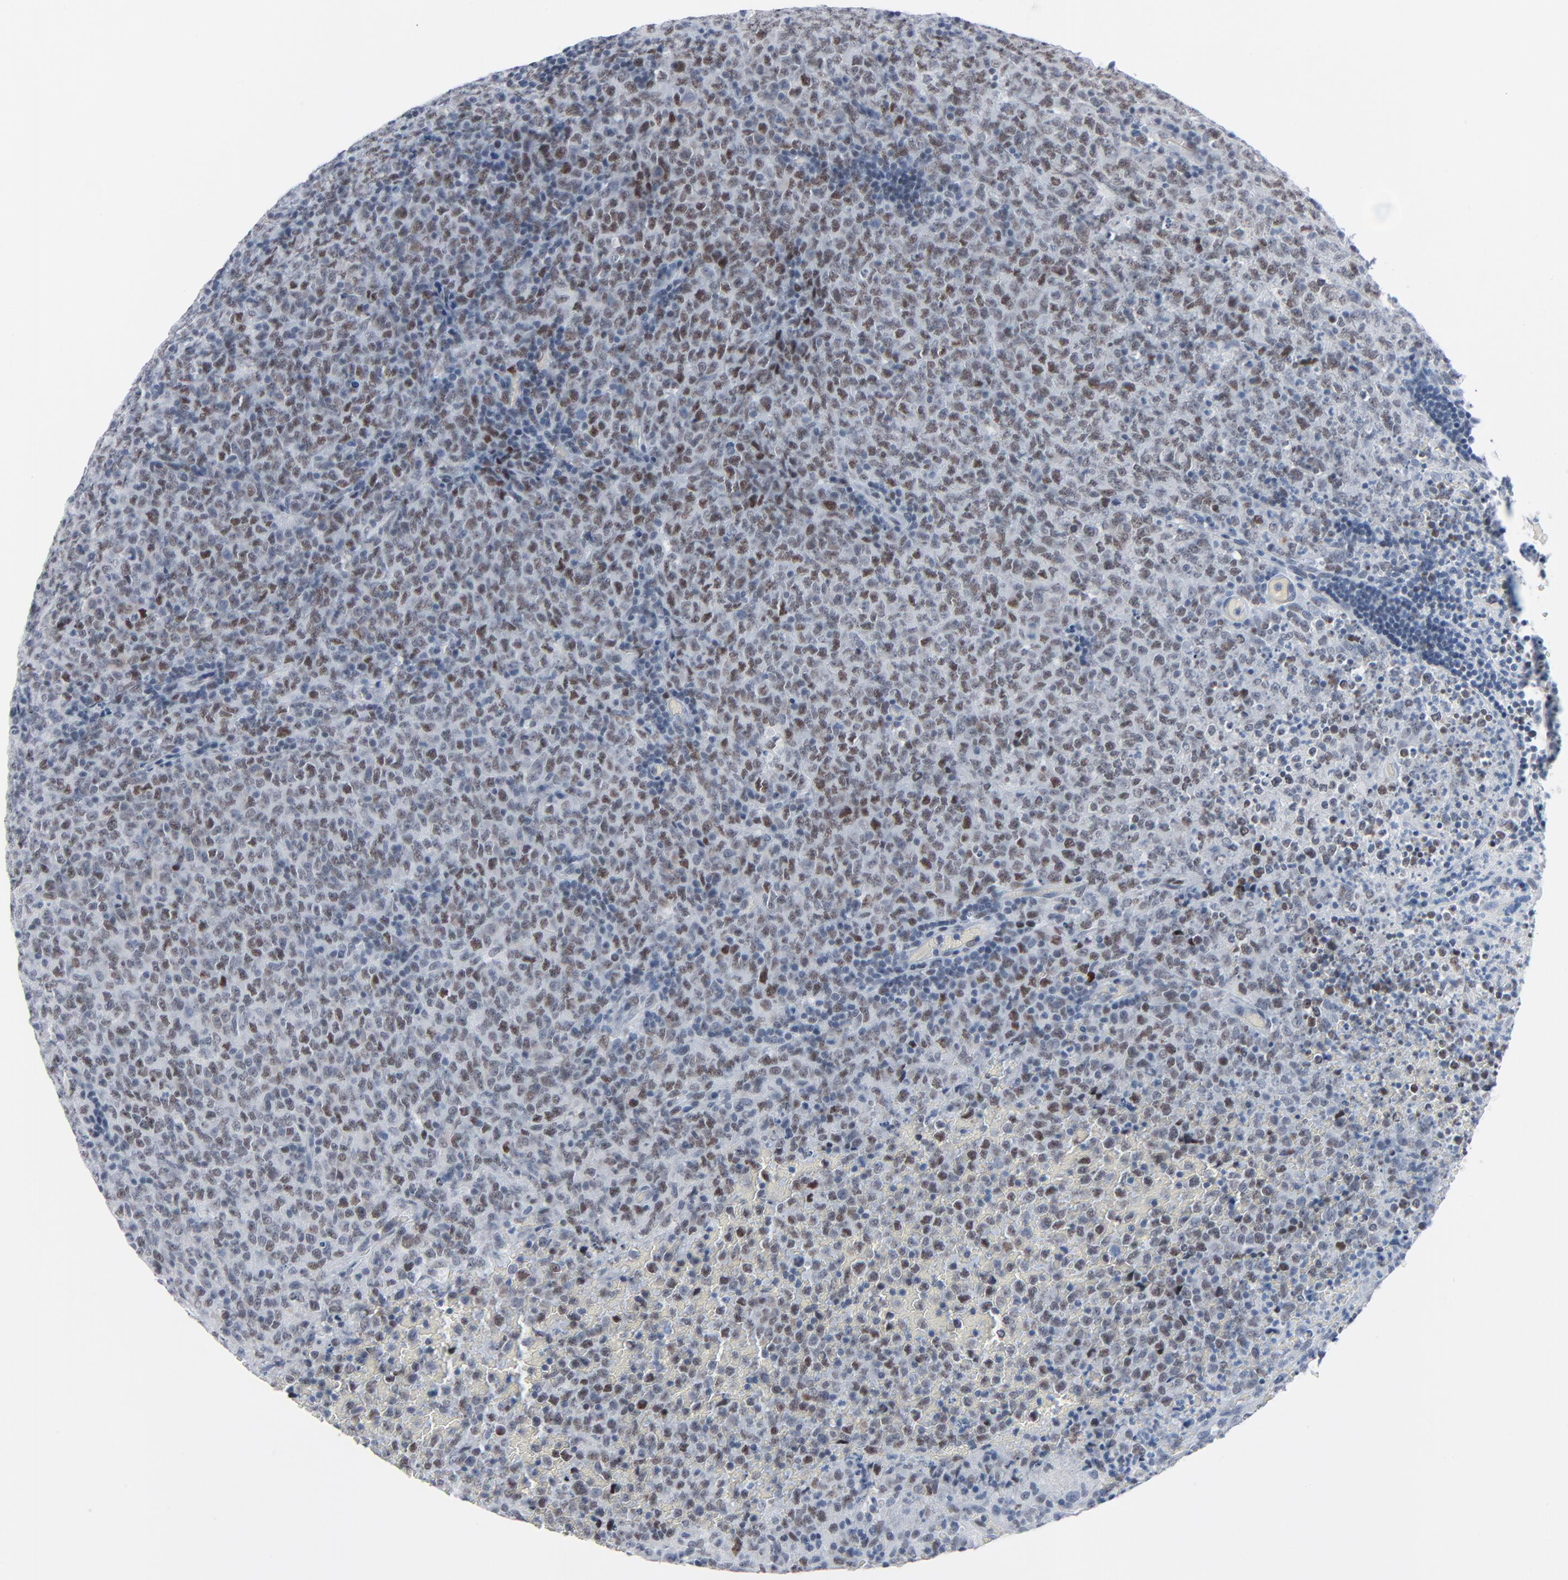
{"staining": {"intensity": "moderate", "quantity": ">75%", "location": "nuclear"}, "tissue": "lymphoma", "cell_type": "Tumor cells", "image_type": "cancer", "snomed": [{"axis": "morphology", "description": "Malignant lymphoma, non-Hodgkin's type, High grade"}, {"axis": "topography", "description": "Tonsil"}], "caption": "A brown stain labels moderate nuclear staining of a protein in human malignant lymphoma, non-Hodgkin's type (high-grade) tumor cells.", "gene": "SIRT1", "patient": {"sex": "female", "age": 36}}